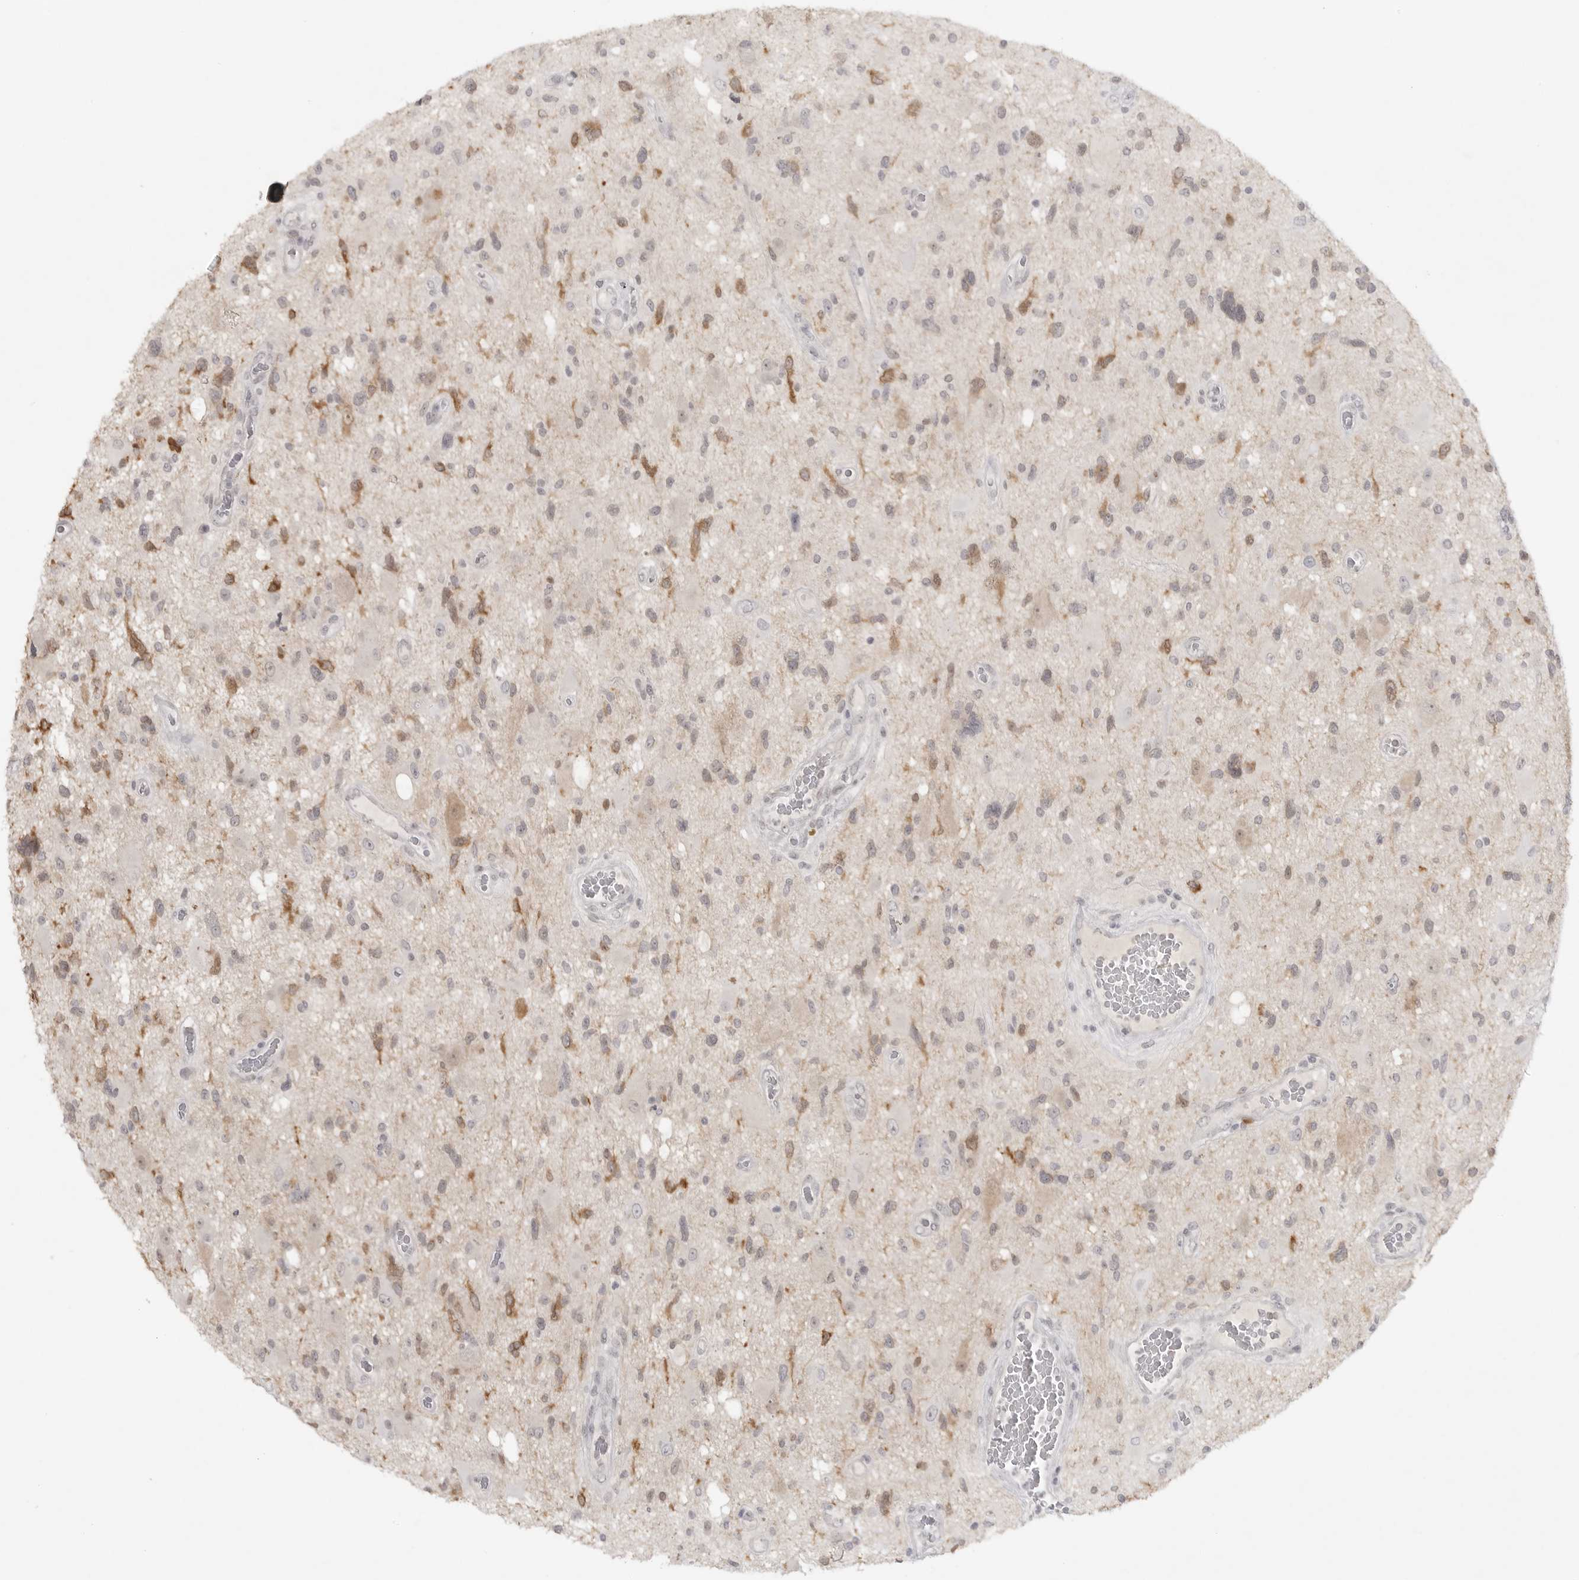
{"staining": {"intensity": "moderate", "quantity": "<25%", "location": "cytoplasmic/membranous"}, "tissue": "glioma", "cell_type": "Tumor cells", "image_type": "cancer", "snomed": [{"axis": "morphology", "description": "Glioma, malignant, High grade"}, {"axis": "topography", "description": "Brain"}], "caption": "Immunohistochemistry (IHC) micrograph of malignant glioma (high-grade) stained for a protein (brown), which shows low levels of moderate cytoplasmic/membranous positivity in approximately <25% of tumor cells.", "gene": "TCTN3", "patient": {"sex": "male", "age": 33}}